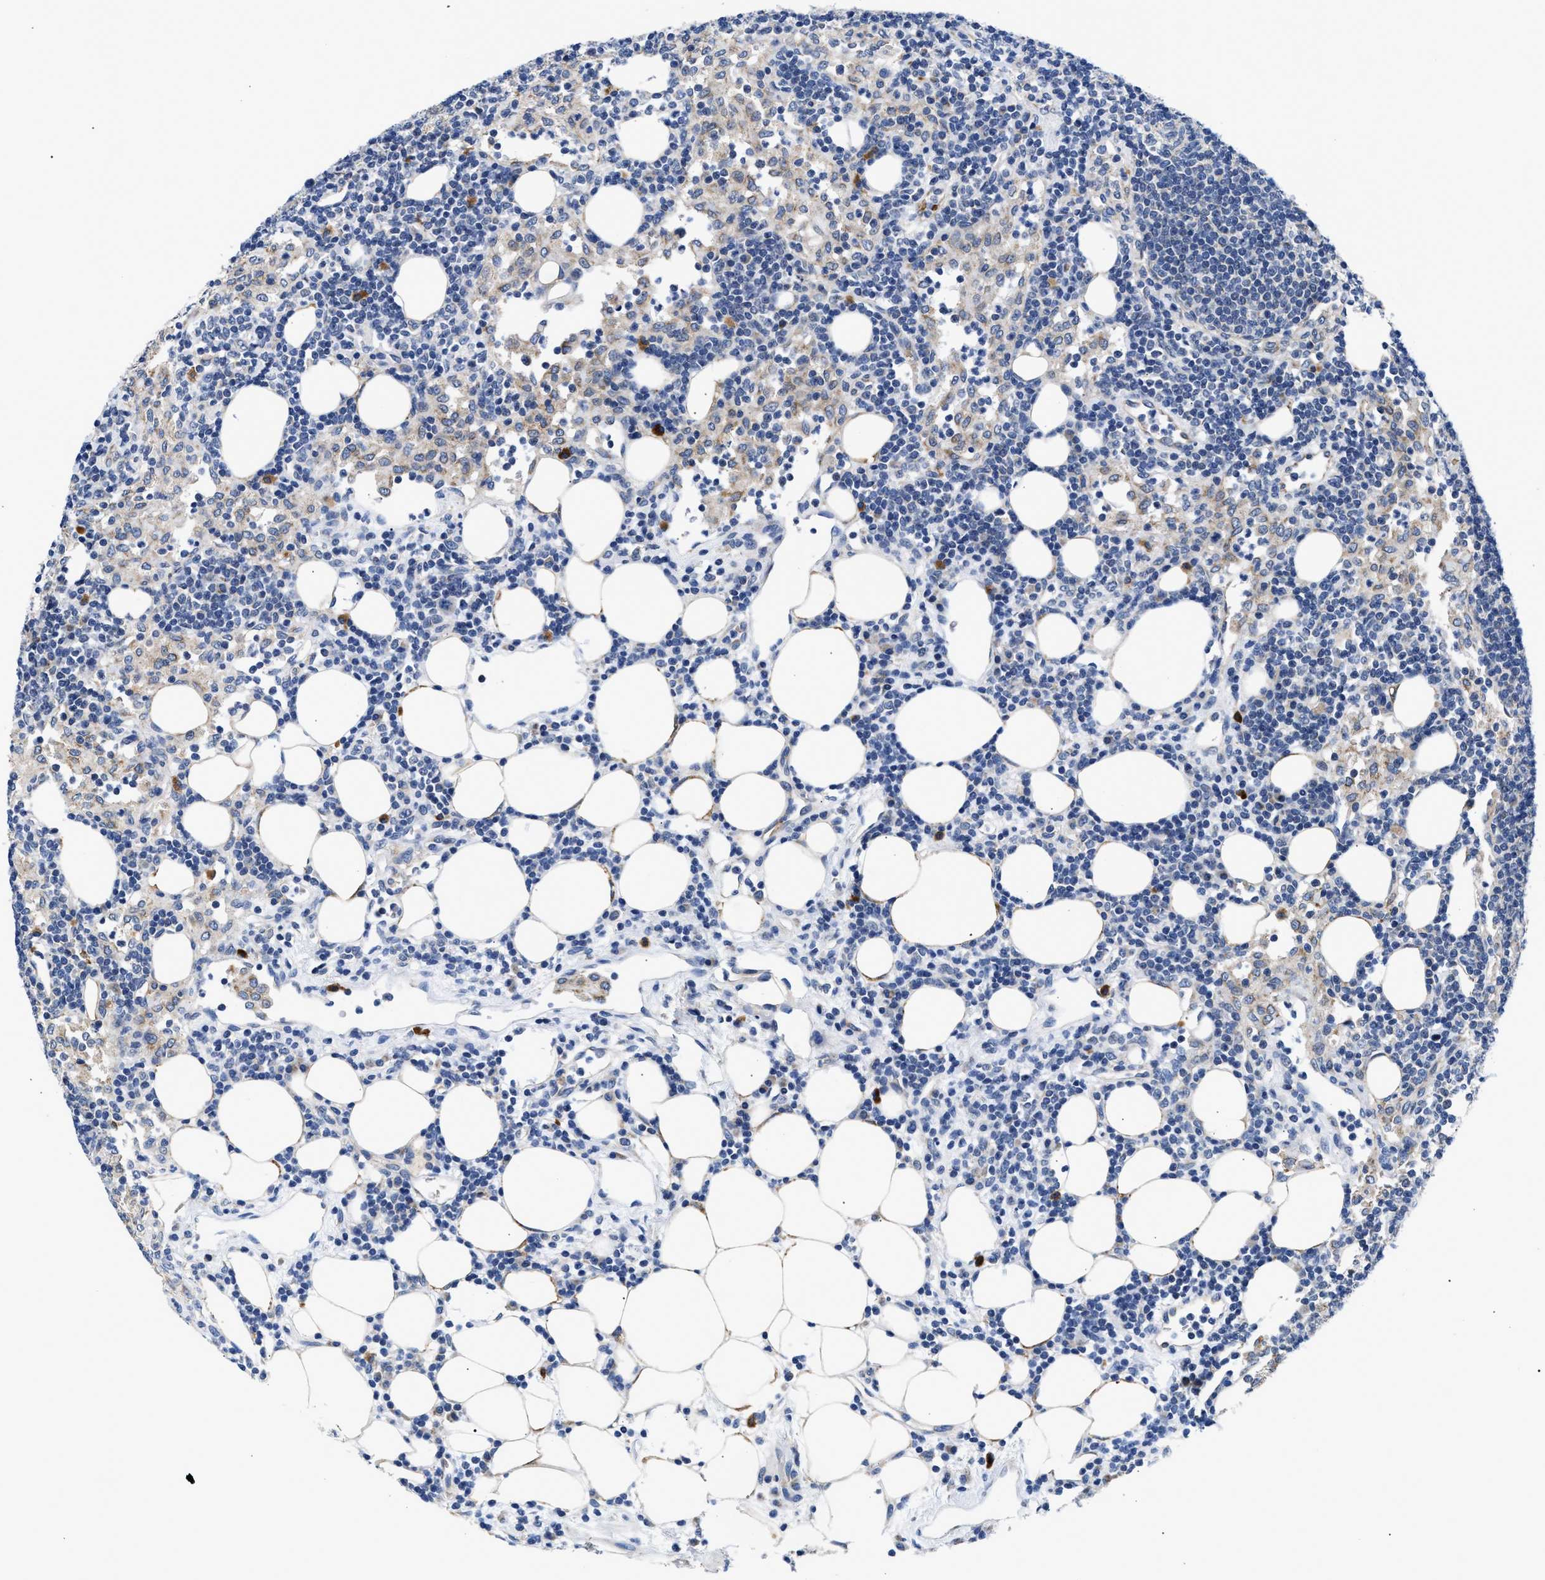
{"staining": {"intensity": "negative", "quantity": "none", "location": "none"}, "tissue": "lymph node", "cell_type": "Germinal center cells", "image_type": "normal", "snomed": [{"axis": "morphology", "description": "Normal tissue, NOS"}, {"axis": "morphology", "description": "Carcinoid, malignant, NOS"}, {"axis": "topography", "description": "Lymph node"}], "caption": "This is an immunohistochemistry histopathology image of normal lymph node. There is no expression in germinal center cells.", "gene": "RINT1", "patient": {"sex": "male", "age": 47}}